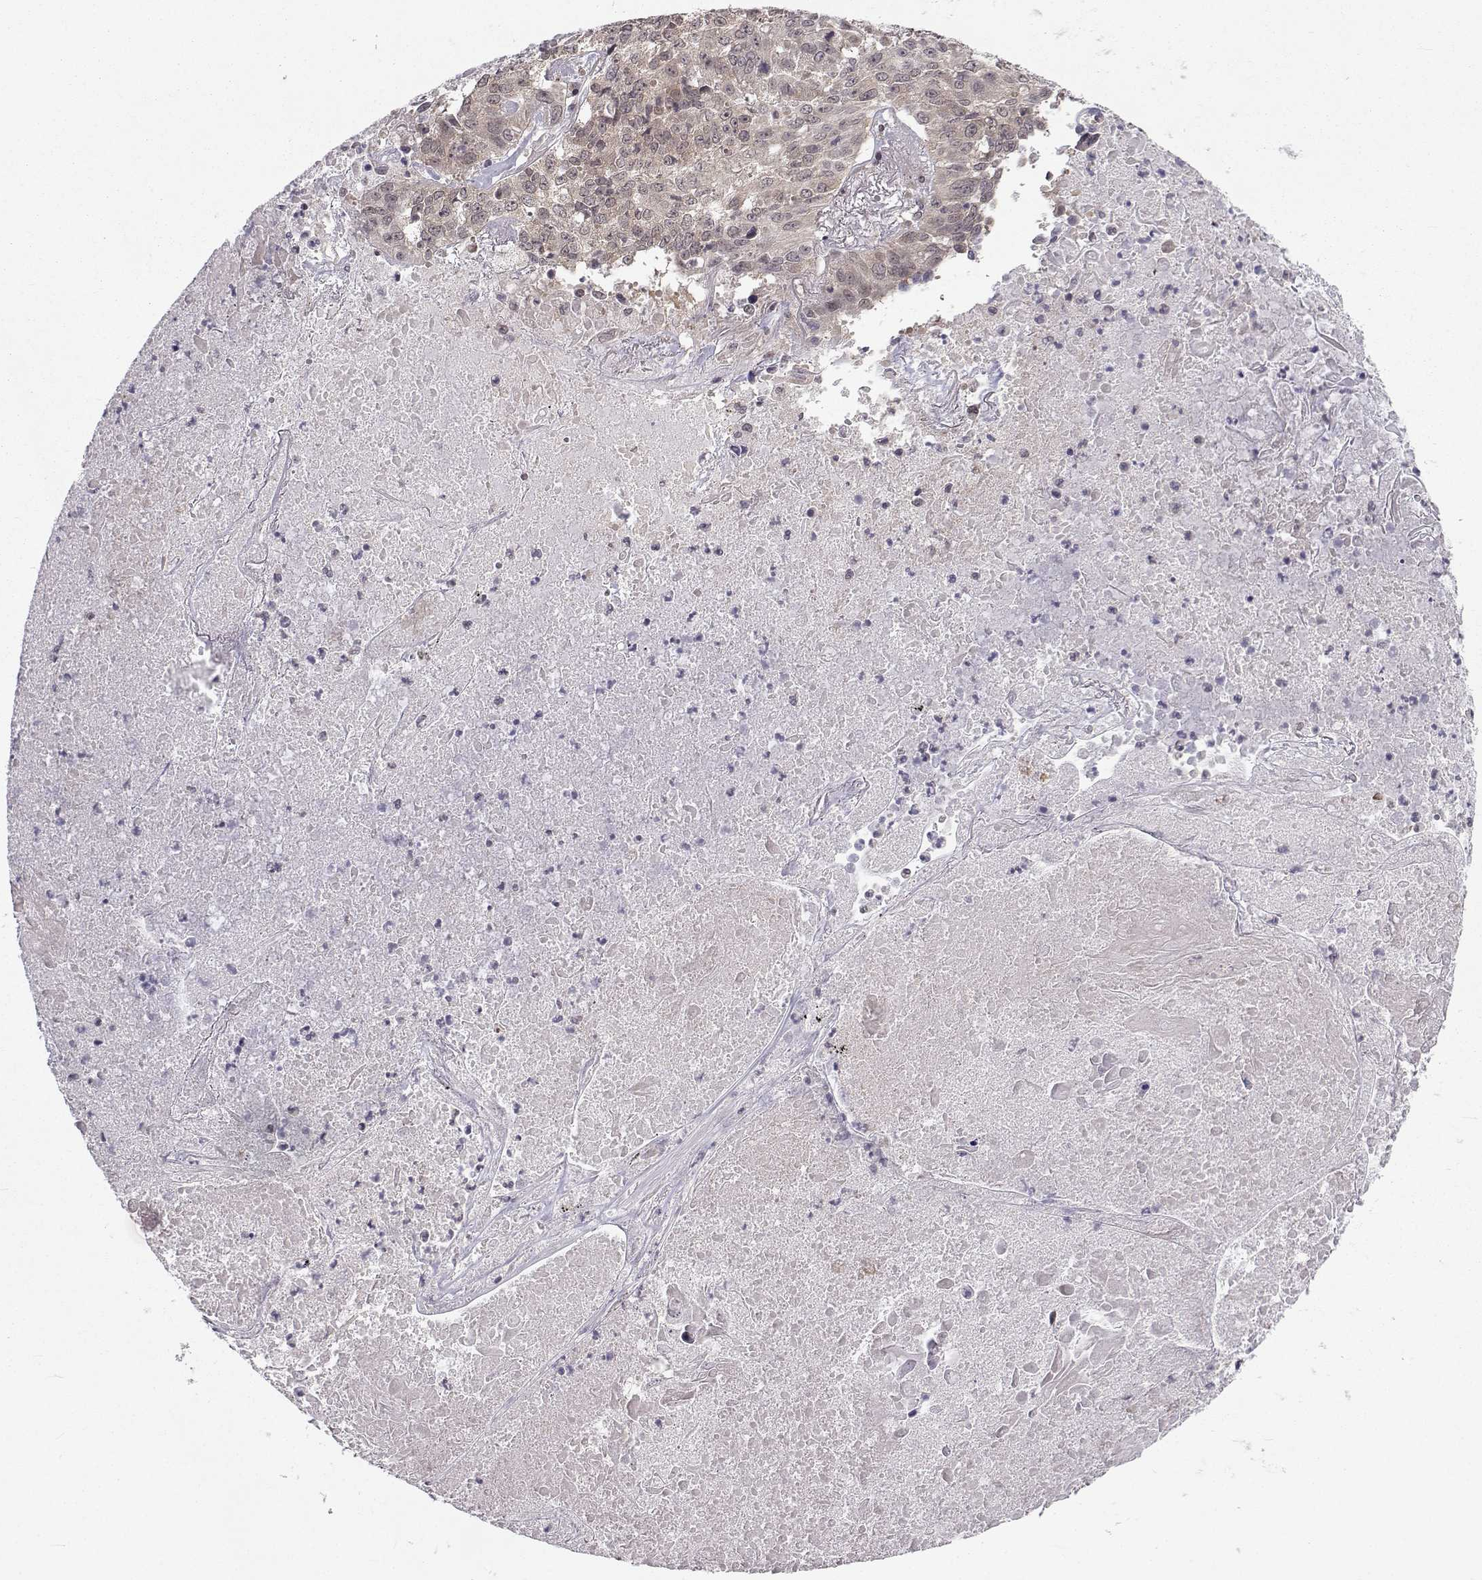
{"staining": {"intensity": "weak", "quantity": ">75%", "location": "cytoplasmic/membranous"}, "tissue": "lung cancer", "cell_type": "Tumor cells", "image_type": "cancer", "snomed": [{"axis": "morphology", "description": "Squamous cell carcinoma, NOS"}, {"axis": "topography", "description": "Lung"}], "caption": "Human lung cancer stained for a protein (brown) reveals weak cytoplasmic/membranous positive expression in approximately >75% of tumor cells.", "gene": "PKN2", "patient": {"sex": "male", "age": 64}}